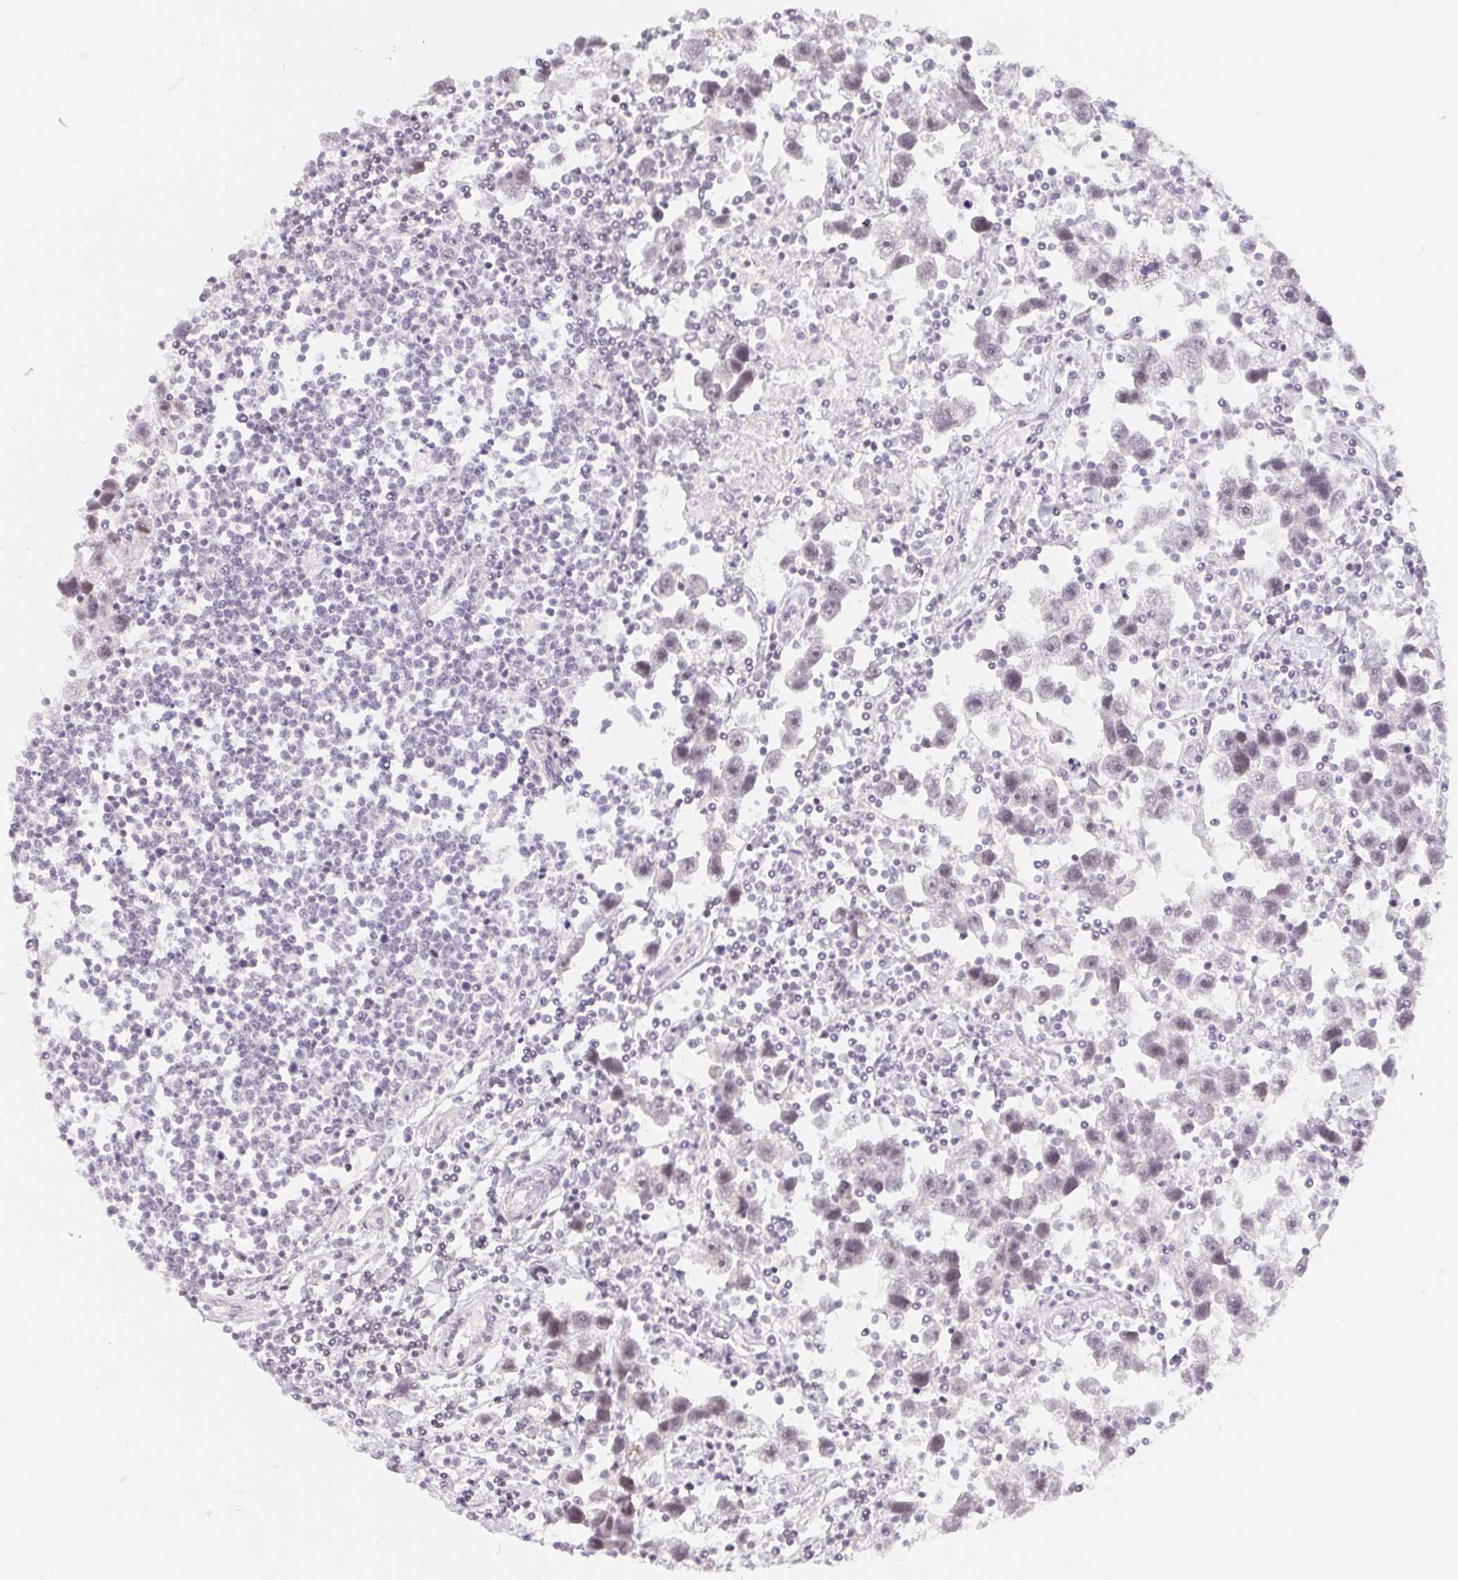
{"staining": {"intensity": "weak", "quantity": "25%-75%", "location": "nuclear"}, "tissue": "testis cancer", "cell_type": "Tumor cells", "image_type": "cancer", "snomed": [{"axis": "morphology", "description": "Seminoma, NOS"}, {"axis": "topography", "description": "Testis"}], "caption": "Seminoma (testis) stained for a protein demonstrates weak nuclear positivity in tumor cells.", "gene": "LCA5L", "patient": {"sex": "male", "age": 30}}